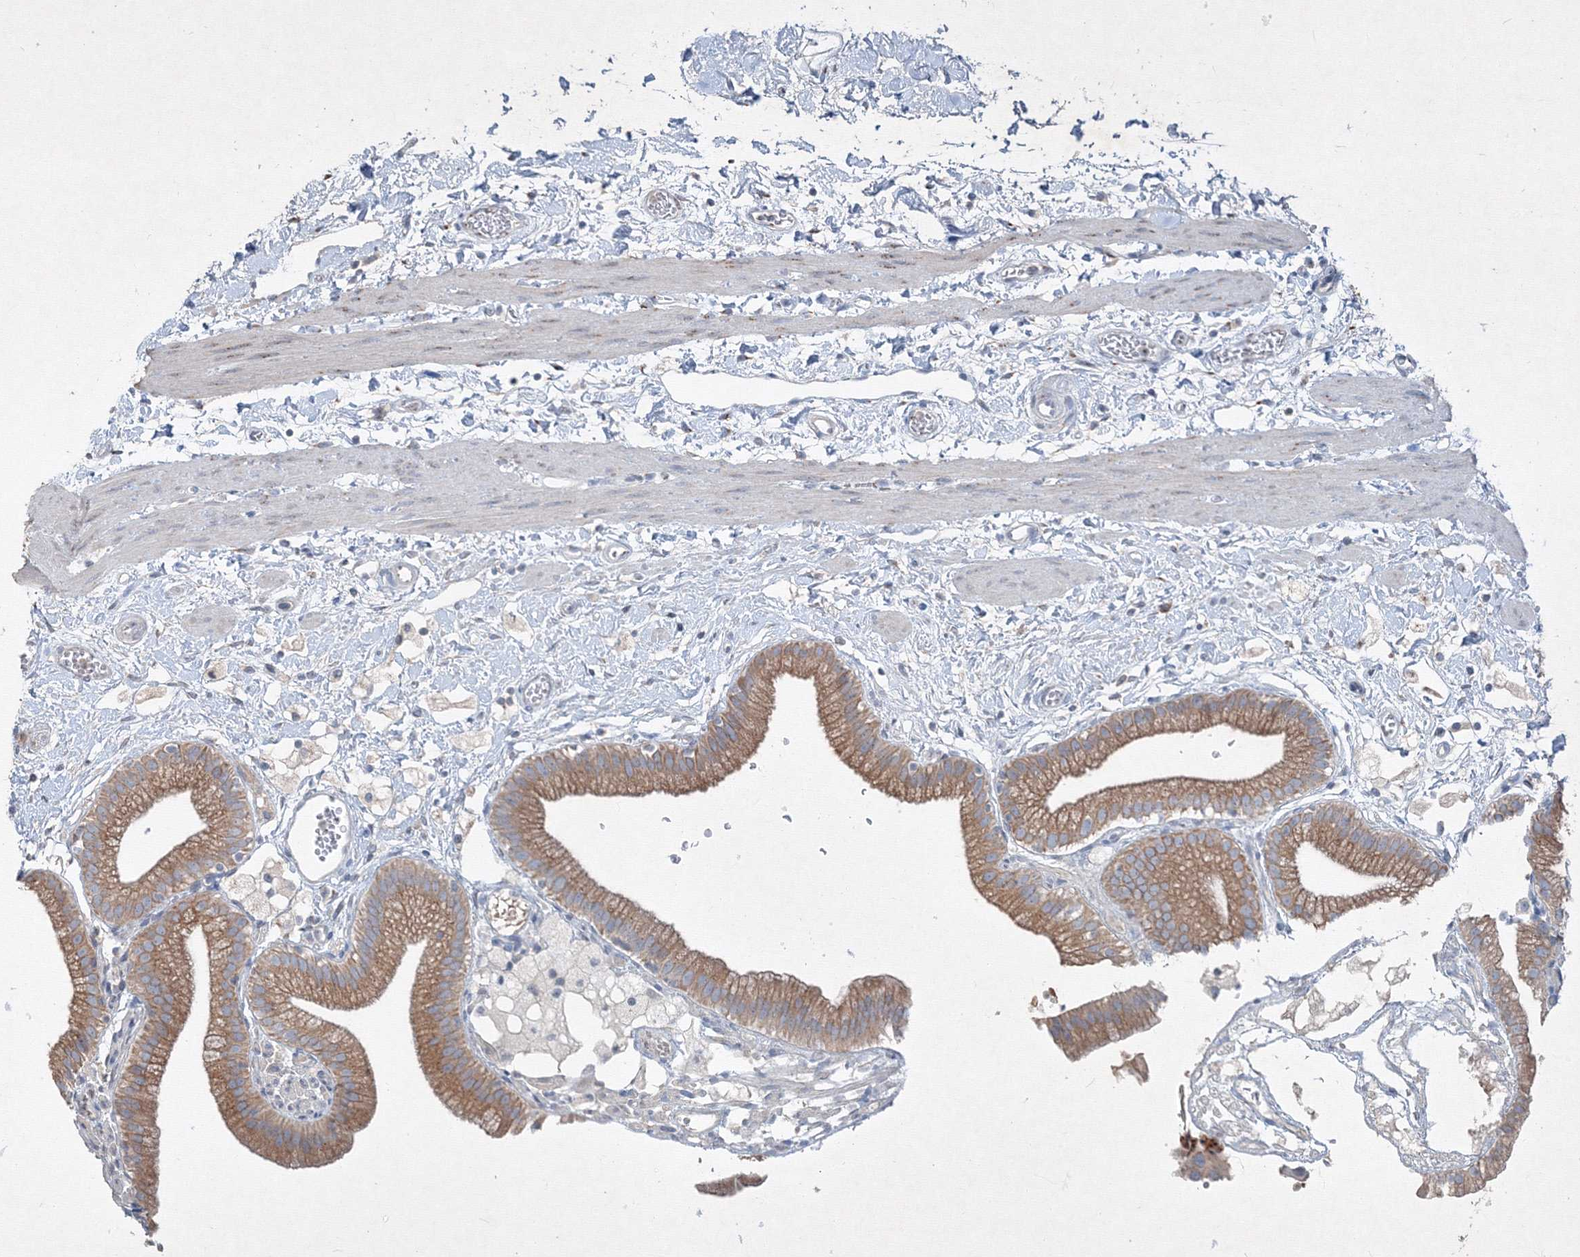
{"staining": {"intensity": "moderate", "quantity": ">75%", "location": "cytoplasmic/membranous"}, "tissue": "gallbladder", "cell_type": "Glandular cells", "image_type": "normal", "snomed": [{"axis": "morphology", "description": "Normal tissue, NOS"}, {"axis": "topography", "description": "Gallbladder"}], "caption": "Unremarkable gallbladder displays moderate cytoplasmic/membranous positivity in about >75% of glandular cells, visualized by immunohistochemistry.", "gene": "IFNAR1", "patient": {"sex": "male", "age": 55}}